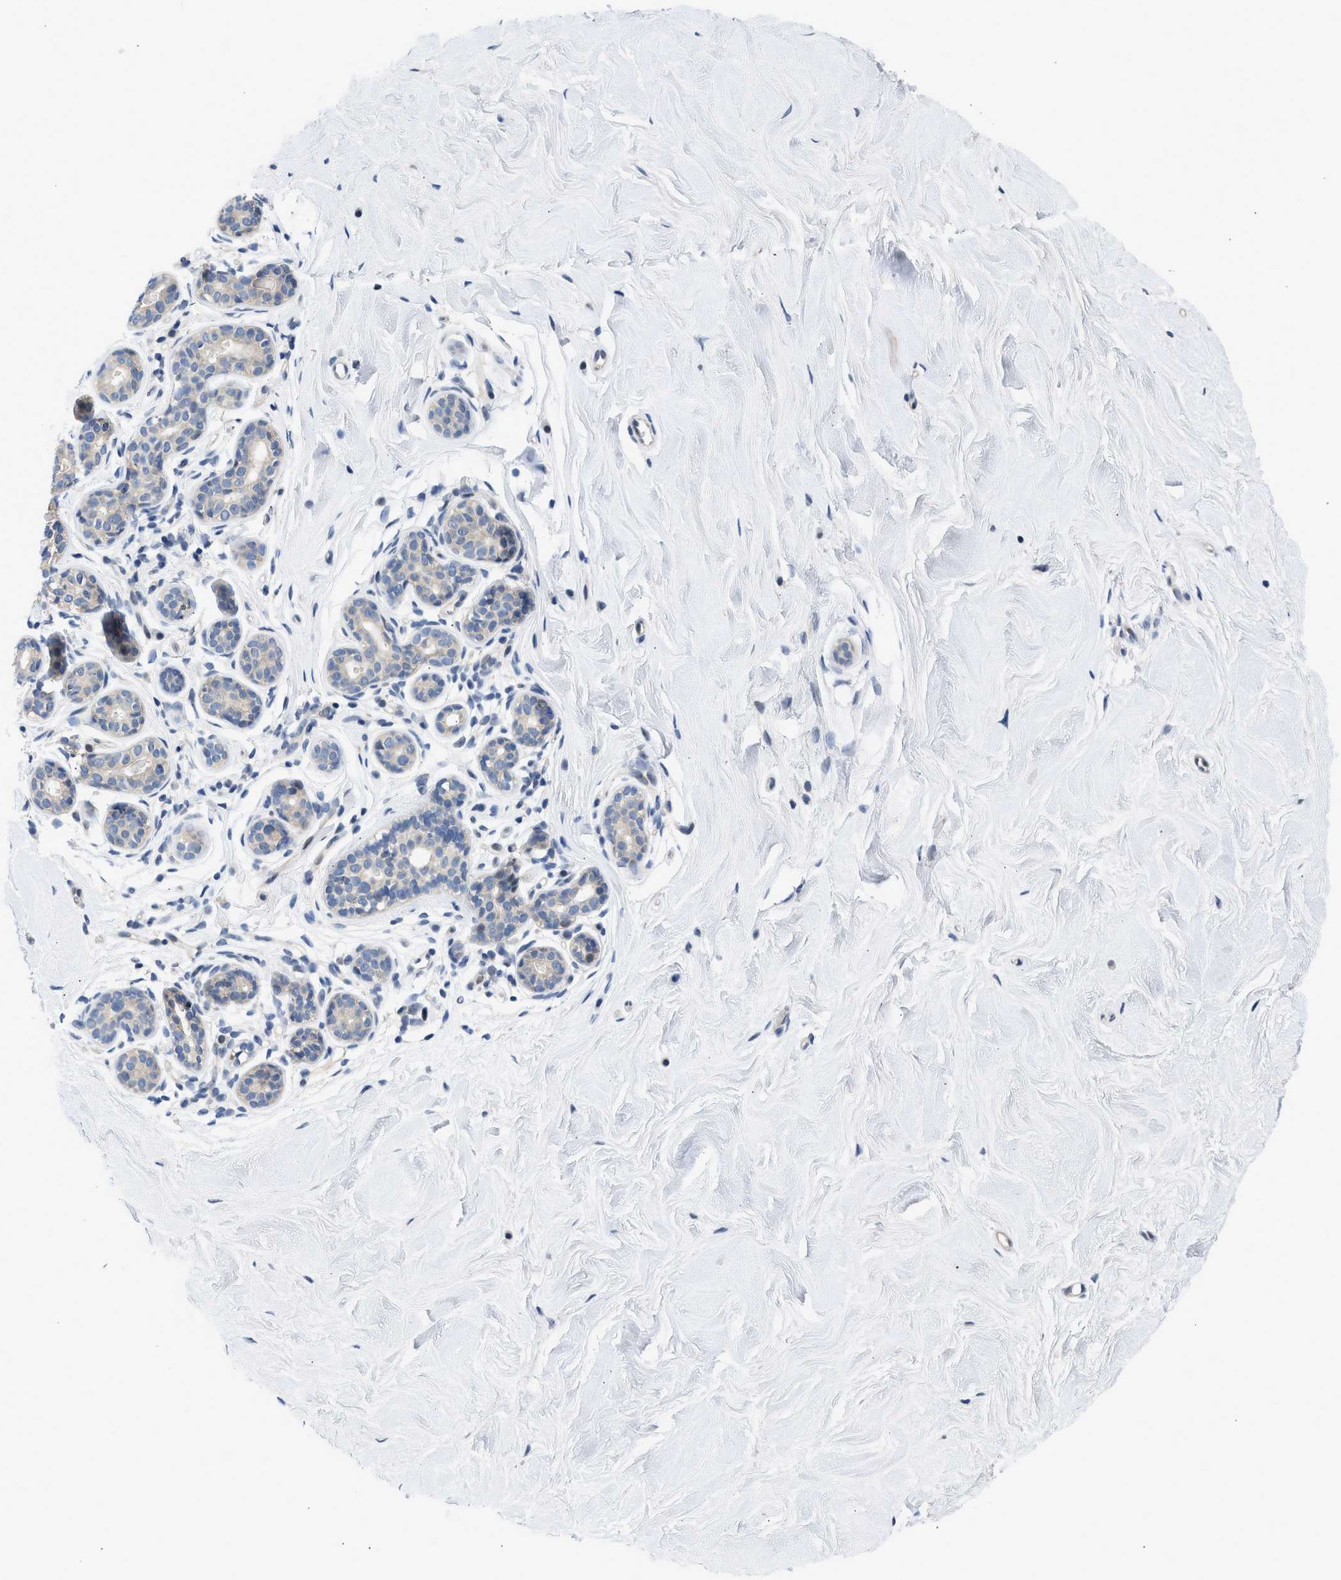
{"staining": {"intensity": "negative", "quantity": "none", "location": "none"}, "tissue": "breast", "cell_type": "Adipocytes", "image_type": "normal", "snomed": [{"axis": "morphology", "description": "Normal tissue, NOS"}, {"axis": "topography", "description": "Breast"}], "caption": "This histopathology image is of benign breast stained with IHC to label a protein in brown with the nuclei are counter-stained blue. There is no positivity in adipocytes.", "gene": "OLIG3", "patient": {"sex": "female", "age": 22}}